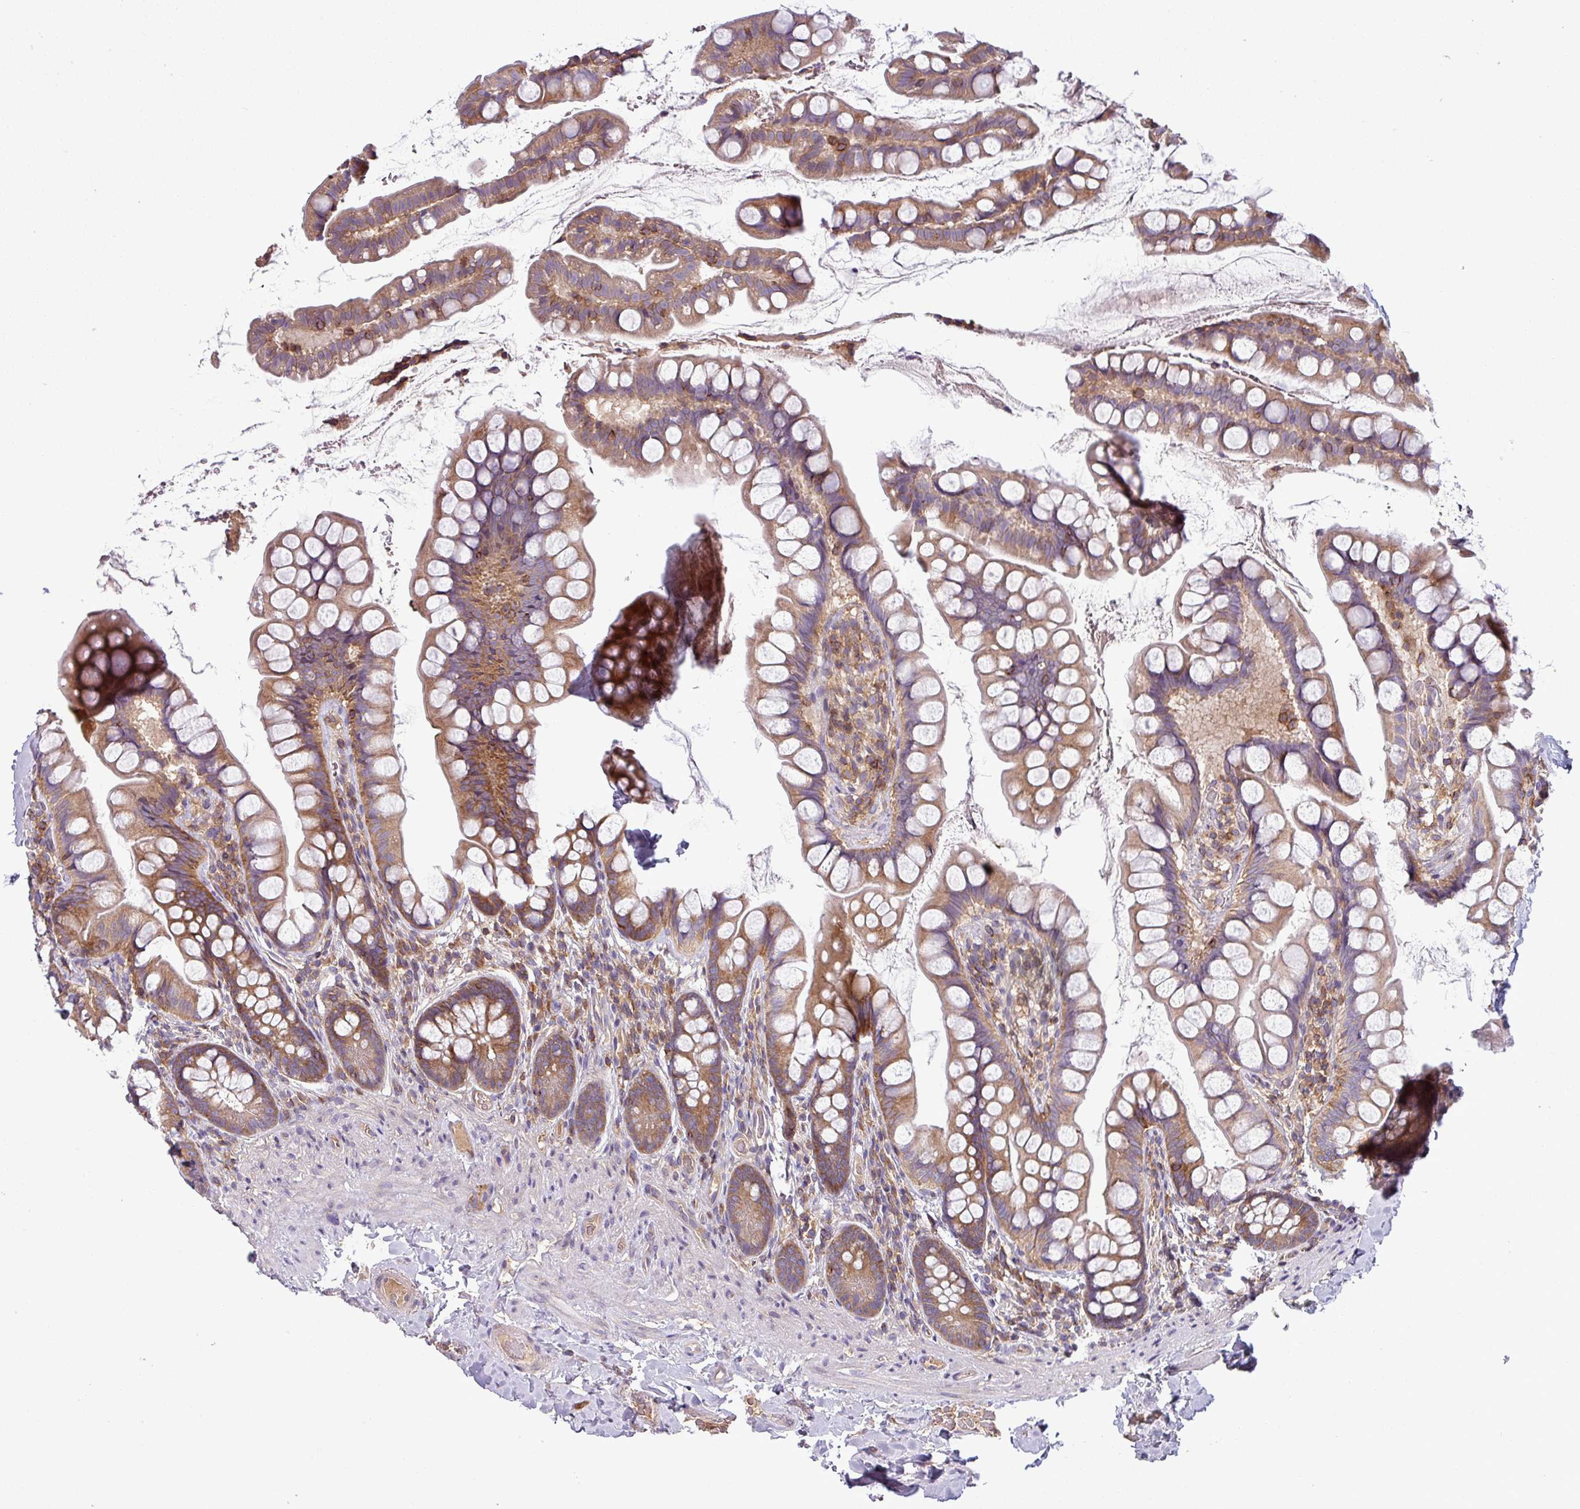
{"staining": {"intensity": "moderate", "quantity": ">75%", "location": "cytoplasmic/membranous"}, "tissue": "small intestine", "cell_type": "Glandular cells", "image_type": "normal", "snomed": [{"axis": "morphology", "description": "Normal tissue, NOS"}, {"axis": "topography", "description": "Small intestine"}], "caption": "Moderate cytoplasmic/membranous protein staining is identified in approximately >75% of glandular cells in small intestine. Nuclei are stained in blue.", "gene": "LRRC74B", "patient": {"sex": "male", "age": 70}}